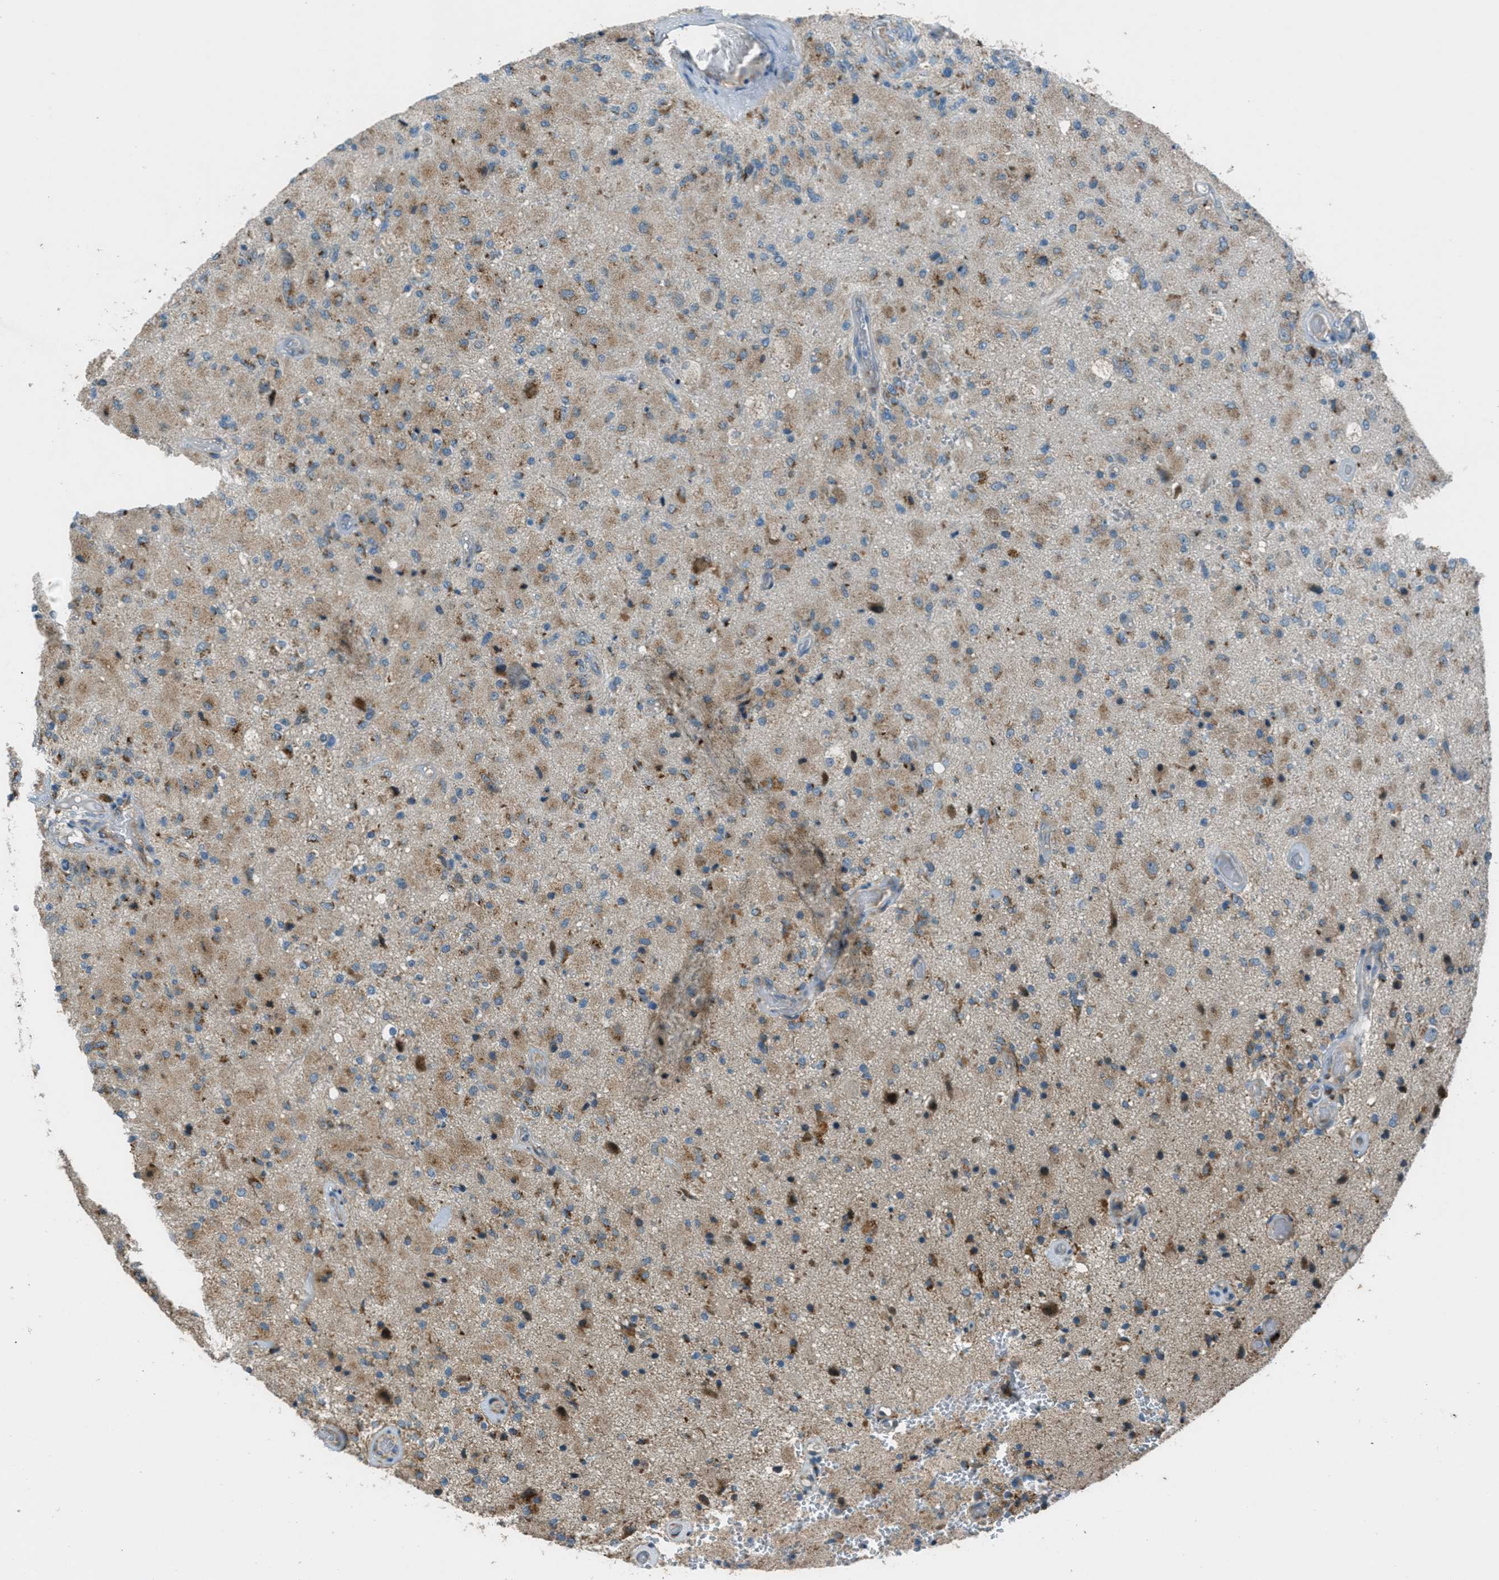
{"staining": {"intensity": "moderate", "quantity": ">75%", "location": "cytoplasmic/membranous"}, "tissue": "glioma", "cell_type": "Tumor cells", "image_type": "cancer", "snomed": [{"axis": "morphology", "description": "Normal tissue, NOS"}, {"axis": "morphology", "description": "Glioma, malignant, High grade"}, {"axis": "topography", "description": "Cerebral cortex"}], "caption": "Immunohistochemistry (IHC) (DAB (3,3'-diaminobenzidine)) staining of human malignant glioma (high-grade) reveals moderate cytoplasmic/membranous protein positivity in approximately >75% of tumor cells.", "gene": "BCKDK", "patient": {"sex": "male", "age": 77}}